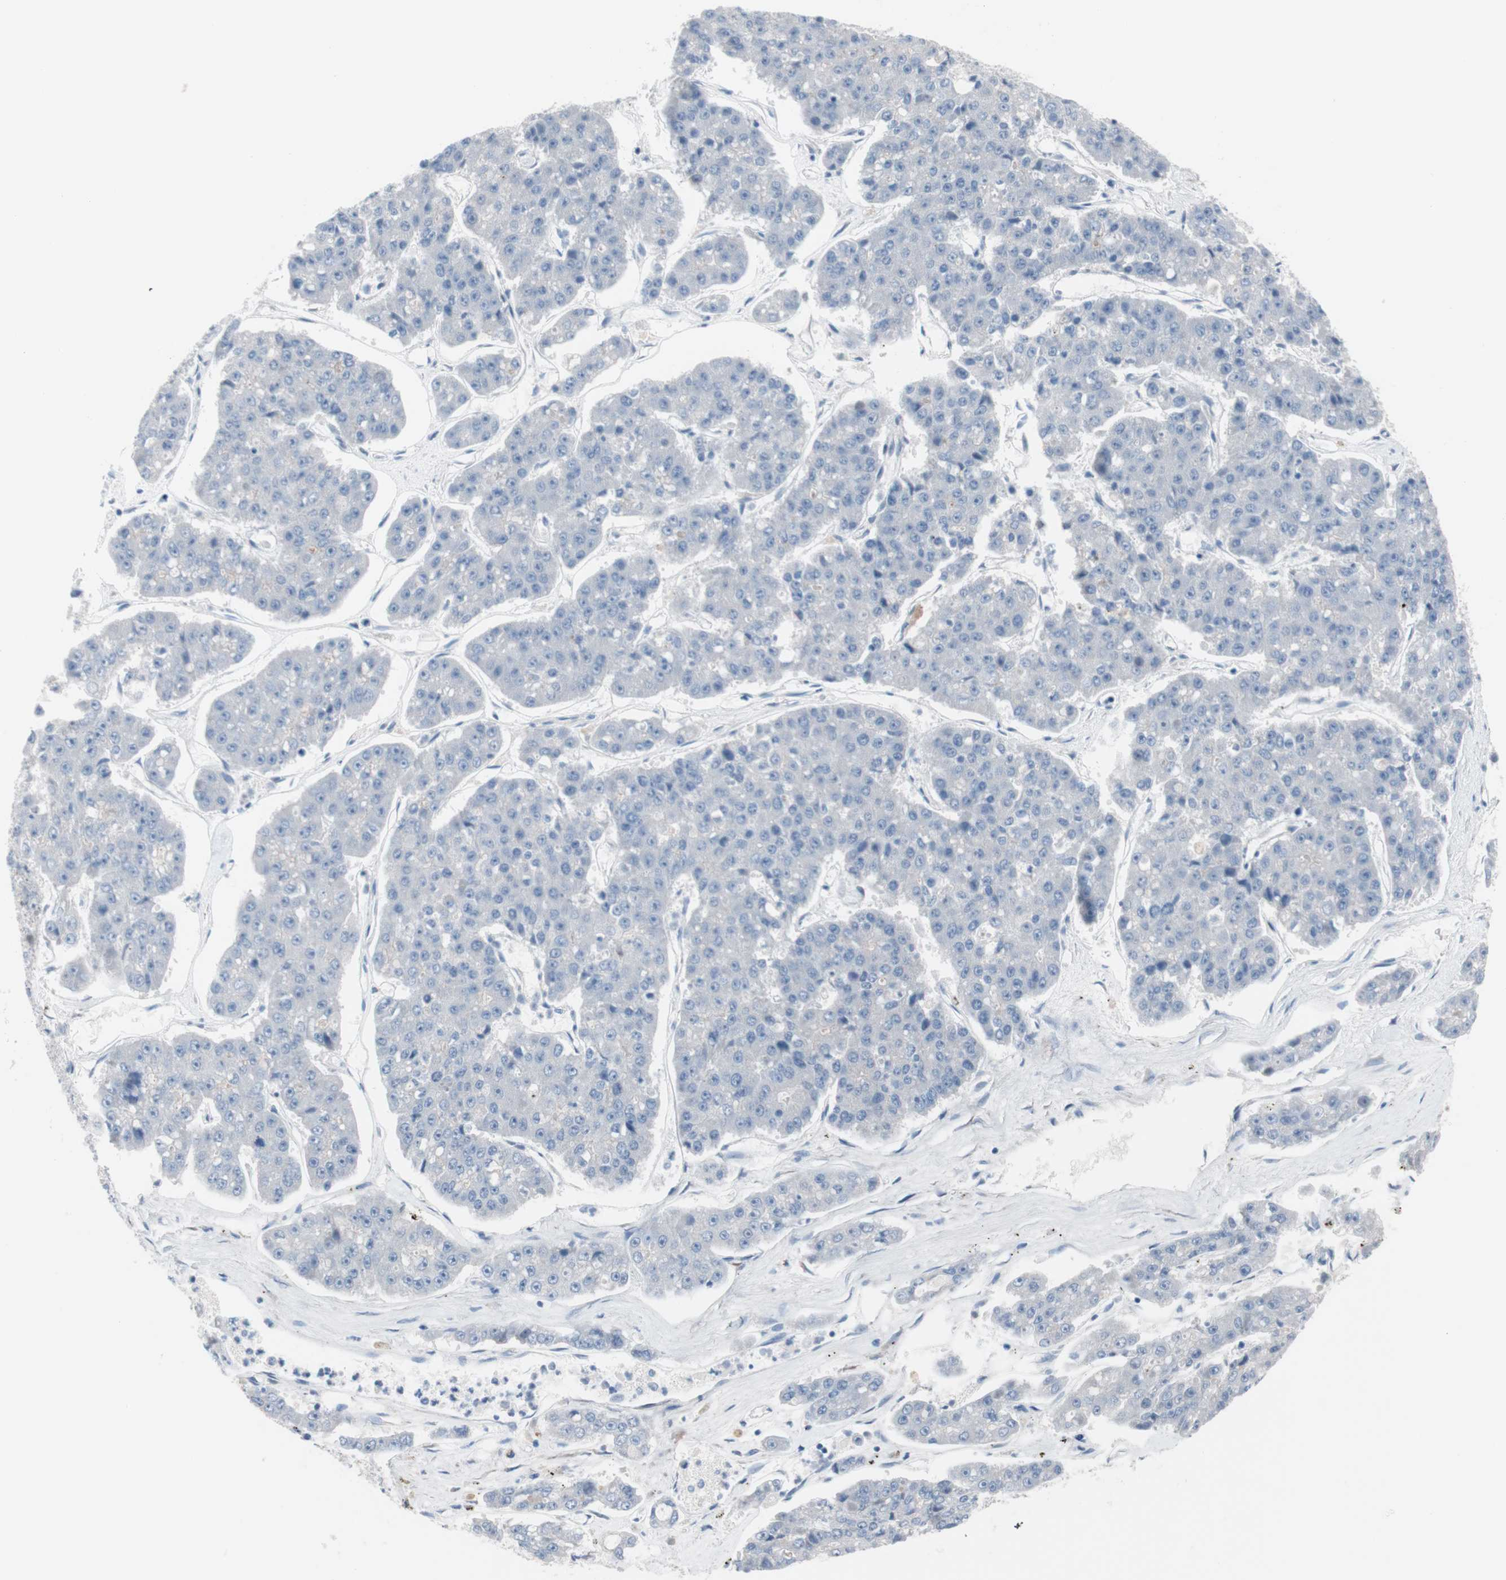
{"staining": {"intensity": "negative", "quantity": "none", "location": "none"}, "tissue": "pancreatic cancer", "cell_type": "Tumor cells", "image_type": "cancer", "snomed": [{"axis": "morphology", "description": "Adenocarcinoma, NOS"}, {"axis": "topography", "description": "Pancreas"}], "caption": "IHC micrograph of neoplastic tissue: human pancreatic cancer (adenocarcinoma) stained with DAB (3,3'-diaminobenzidine) exhibits no significant protein expression in tumor cells.", "gene": "ULBP1", "patient": {"sex": "male", "age": 50}}